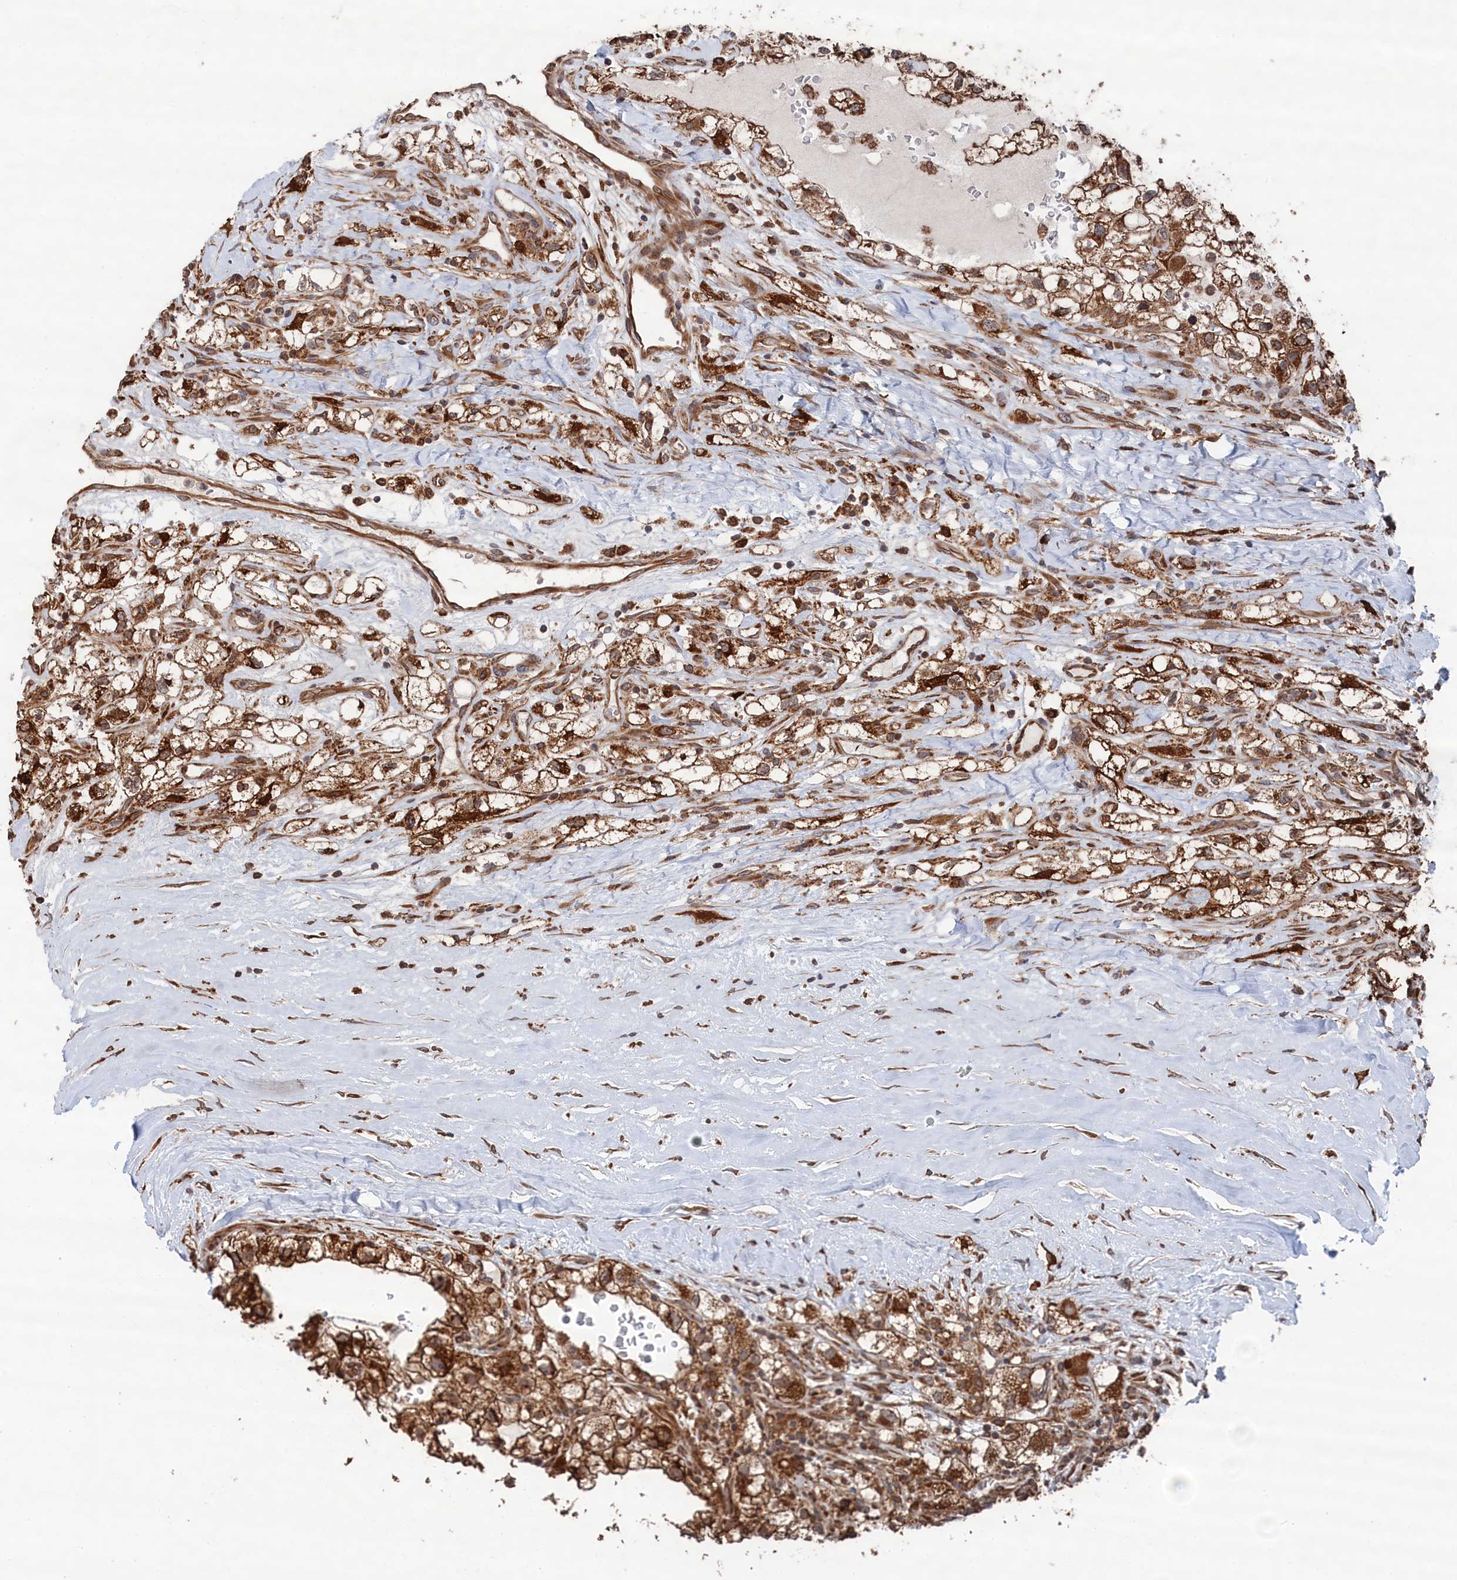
{"staining": {"intensity": "moderate", "quantity": ">75%", "location": "cytoplasmic/membranous"}, "tissue": "renal cancer", "cell_type": "Tumor cells", "image_type": "cancer", "snomed": [{"axis": "morphology", "description": "Adenocarcinoma, NOS"}, {"axis": "topography", "description": "Kidney"}], "caption": "Immunohistochemistry (DAB (3,3'-diaminobenzidine)) staining of human renal cancer displays moderate cytoplasmic/membranous protein expression in approximately >75% of tumor cells.", "gene": "BPIFB6", "patient": {"sex": "male", "age": 59}}